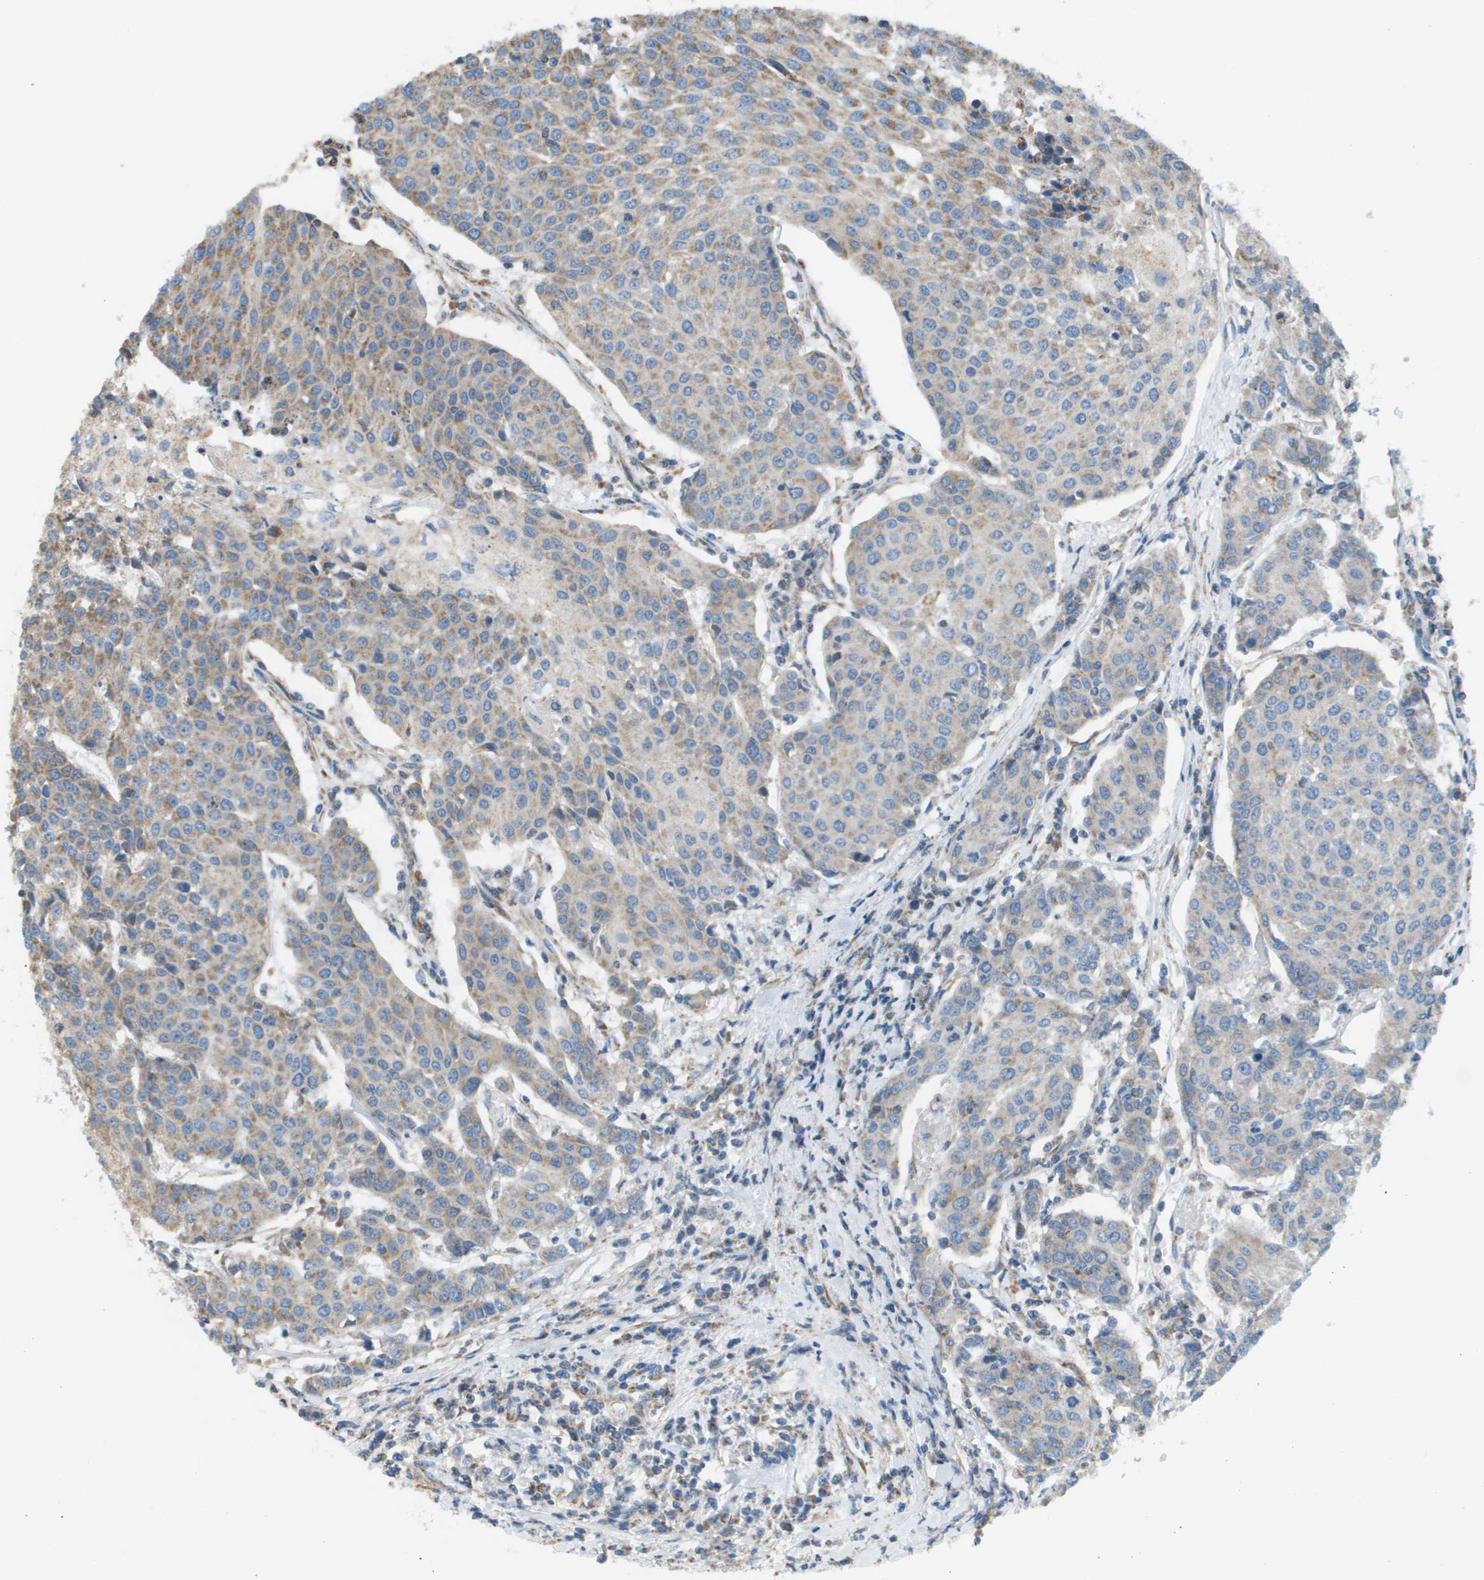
{"staining": {"intensity": "moderate", "quantity": ">75%", "location": "cytoplasmic/membranous"}, "tissue": "urothelial cancer", "cell_type": "Tumor cells", "image_type": "cancer", "snomed": [{"axis": "morphology", "description": "Urothelial carcinoma, High grade"}, {"axis": "topography", "description": "Urinary bladder"}], "caption": "Human urothelial cancer stained with a brown dye shows moderate cytoplasmic/membranous positive positivity in about >75% of tumor cells.", "gene": "TAOK3", "patient": {"sex": "female", "age": 85}}